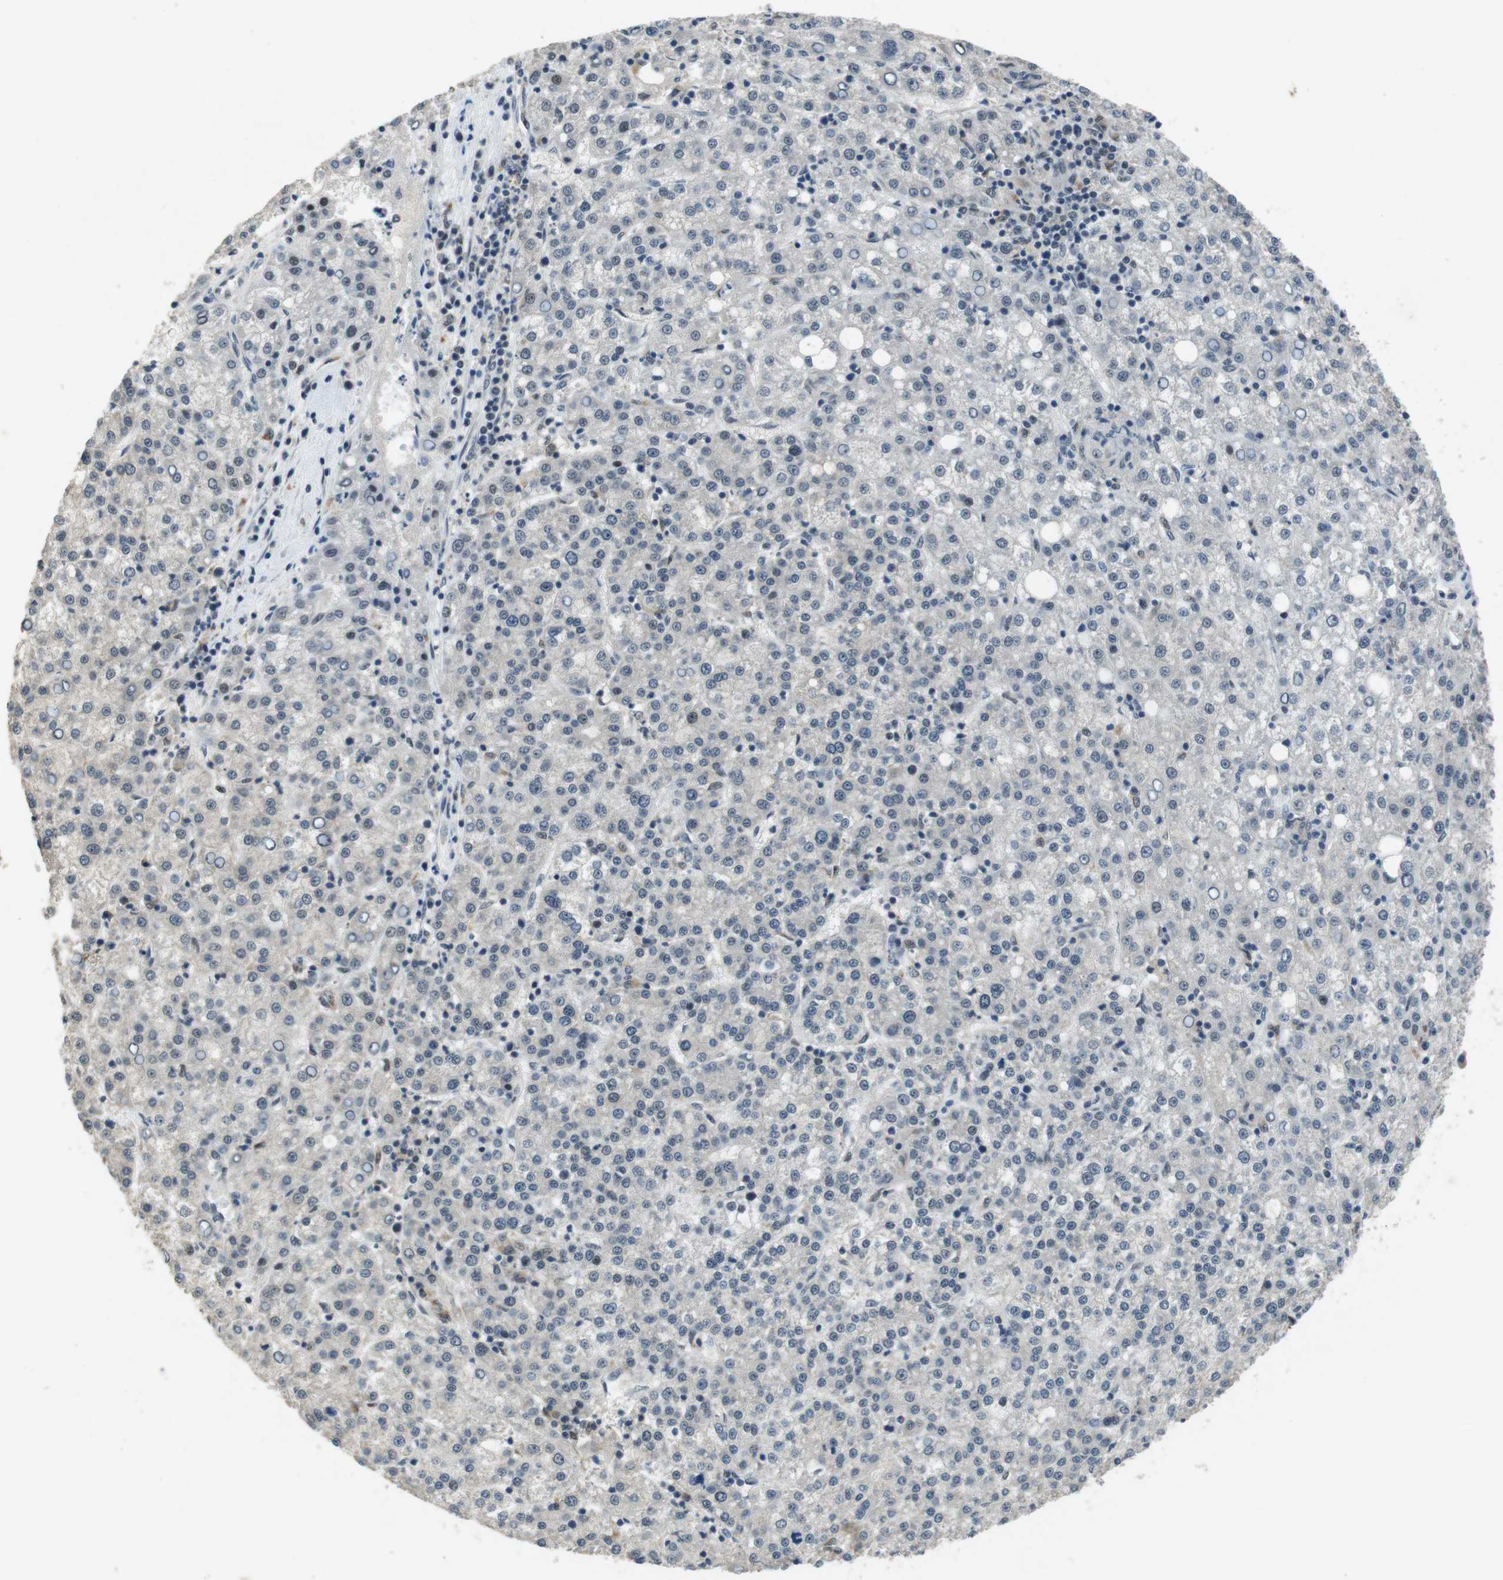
{"staining": {"intensity": "weak", "quantity": "<25%", "location": "nuclear"}, "tissue": "liver cancer", "cell_type": "Tumor cells", "image_type": "cancer", "snomed": [{"axis": "morphology", "description": "Carcinoma, Hepatocellular, NOS"}, {"axis": "topography", "description": "Liver"}], "caption": "Human liver cancer stained for a protein using immunohistochemistry (IHC) exhibits no staining in tumor cells.", "gene": "USP7", "patient": {"sex": "female", "age": 58}}